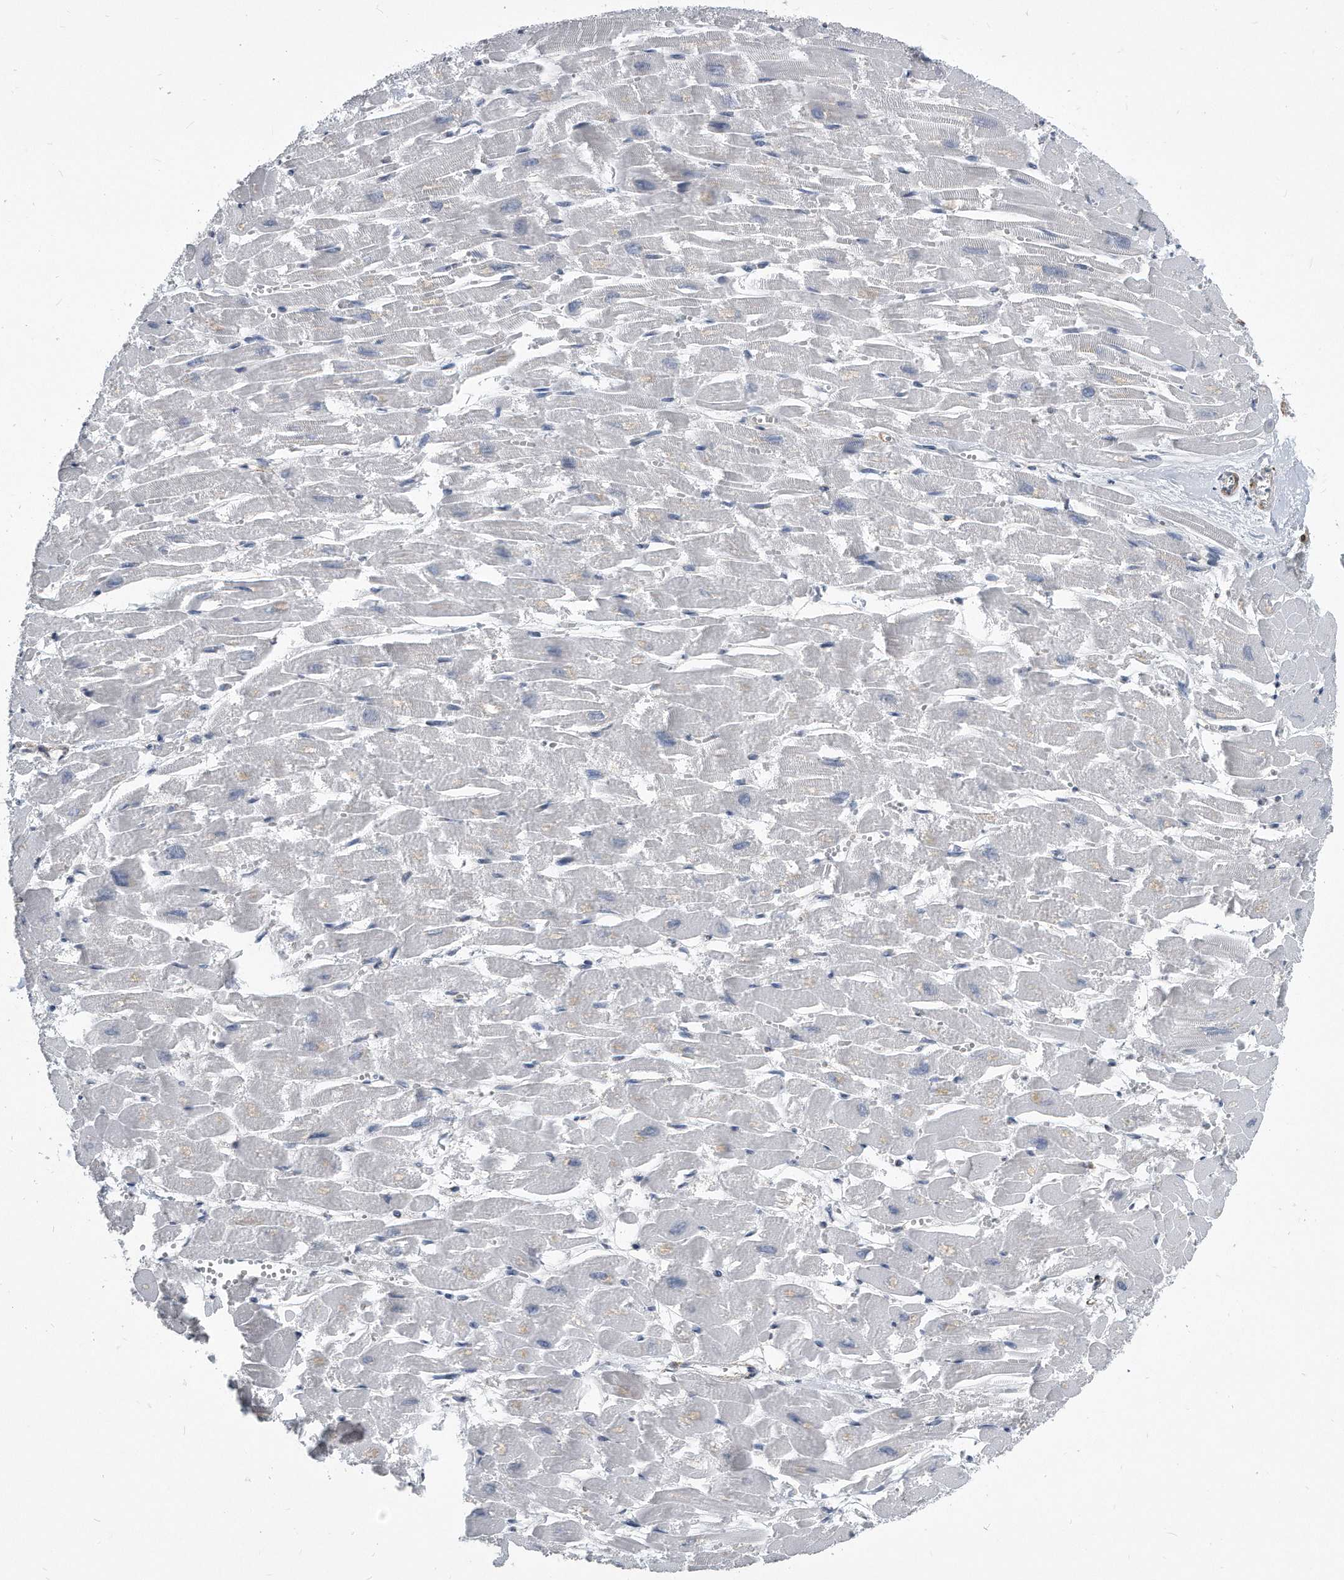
{"staining": {"intensity": "negative", "quantity": "none", "location": "none"}, "tissue": "heart muscle", "cell_type": "Cardiomyocytes", "image_type": "normal", "snomed": [{"axis": "morphology", "description": "Normal tissue, NOS"}, {"axis": "topography", "description": "Heart"}], "caption": "Histopathology image shows no significant protein positivity in cardiomyocytes of unremarkable heart muscle. (Stains: DAB immunohistochemistry with hematoxylin counter stain, Microscopy: brightfield microscopy at high magnification).", "gene": "EIF2B4", "patient": {"sex": "male", "age": 54}}